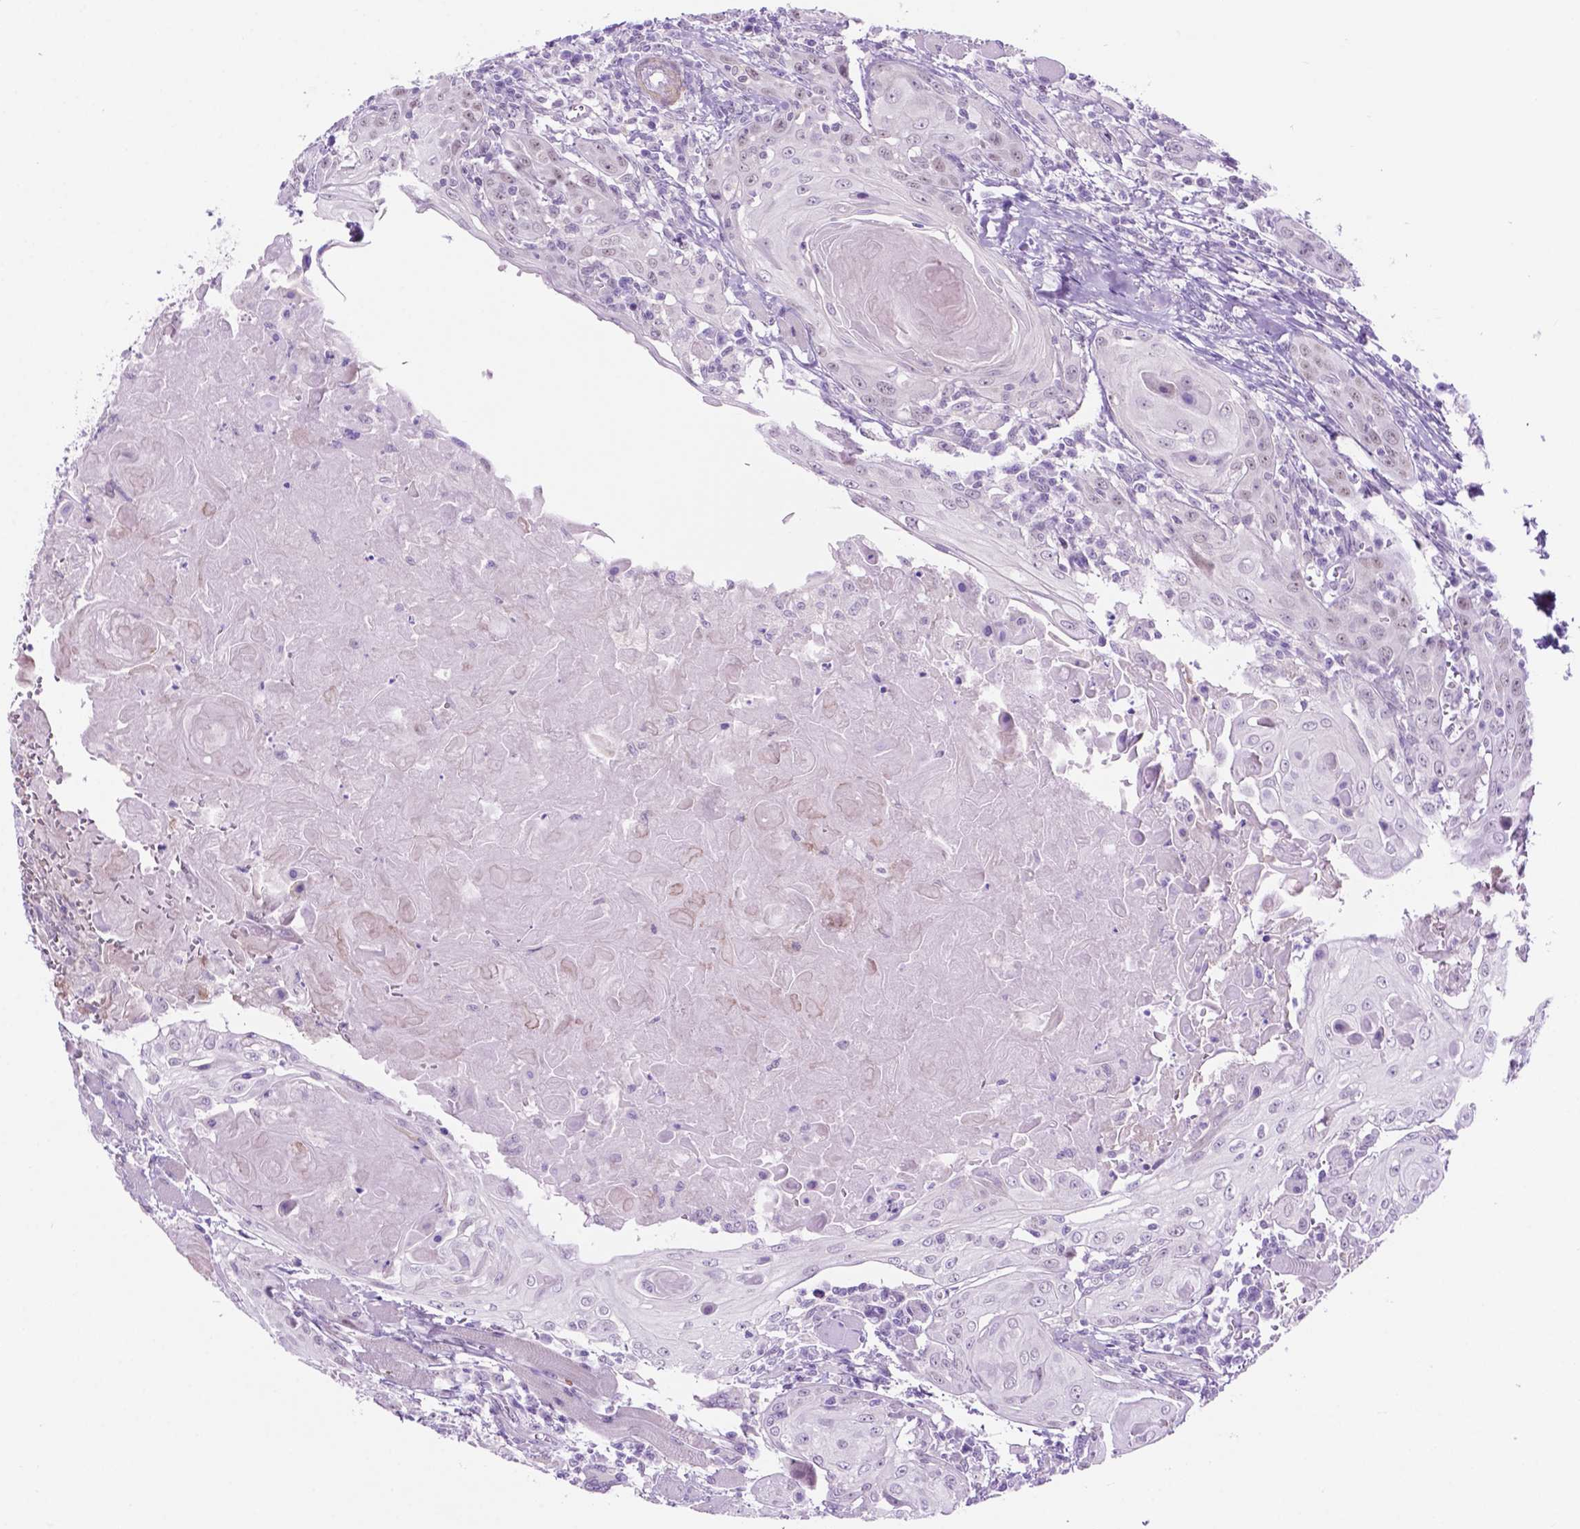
{"staining": {"intensity": "negative", "quantity": "none", "location": "none"}, "tissue": "head and neck cancer", "cell_type": "Tumor cells", "image_type": "cancer", "snomed": [{"axis": "morphology", "description": "Squamous cell carcinoma, NOS"}, {"axis": "topography", "description": "Head-Neck"}], "caption": "Tumor cells are negative for brown protein staining in head and neck cancer (squamous cell carcinoma).", "gene": "ACY3", "patient": {"sex": "female", "age": 80}}